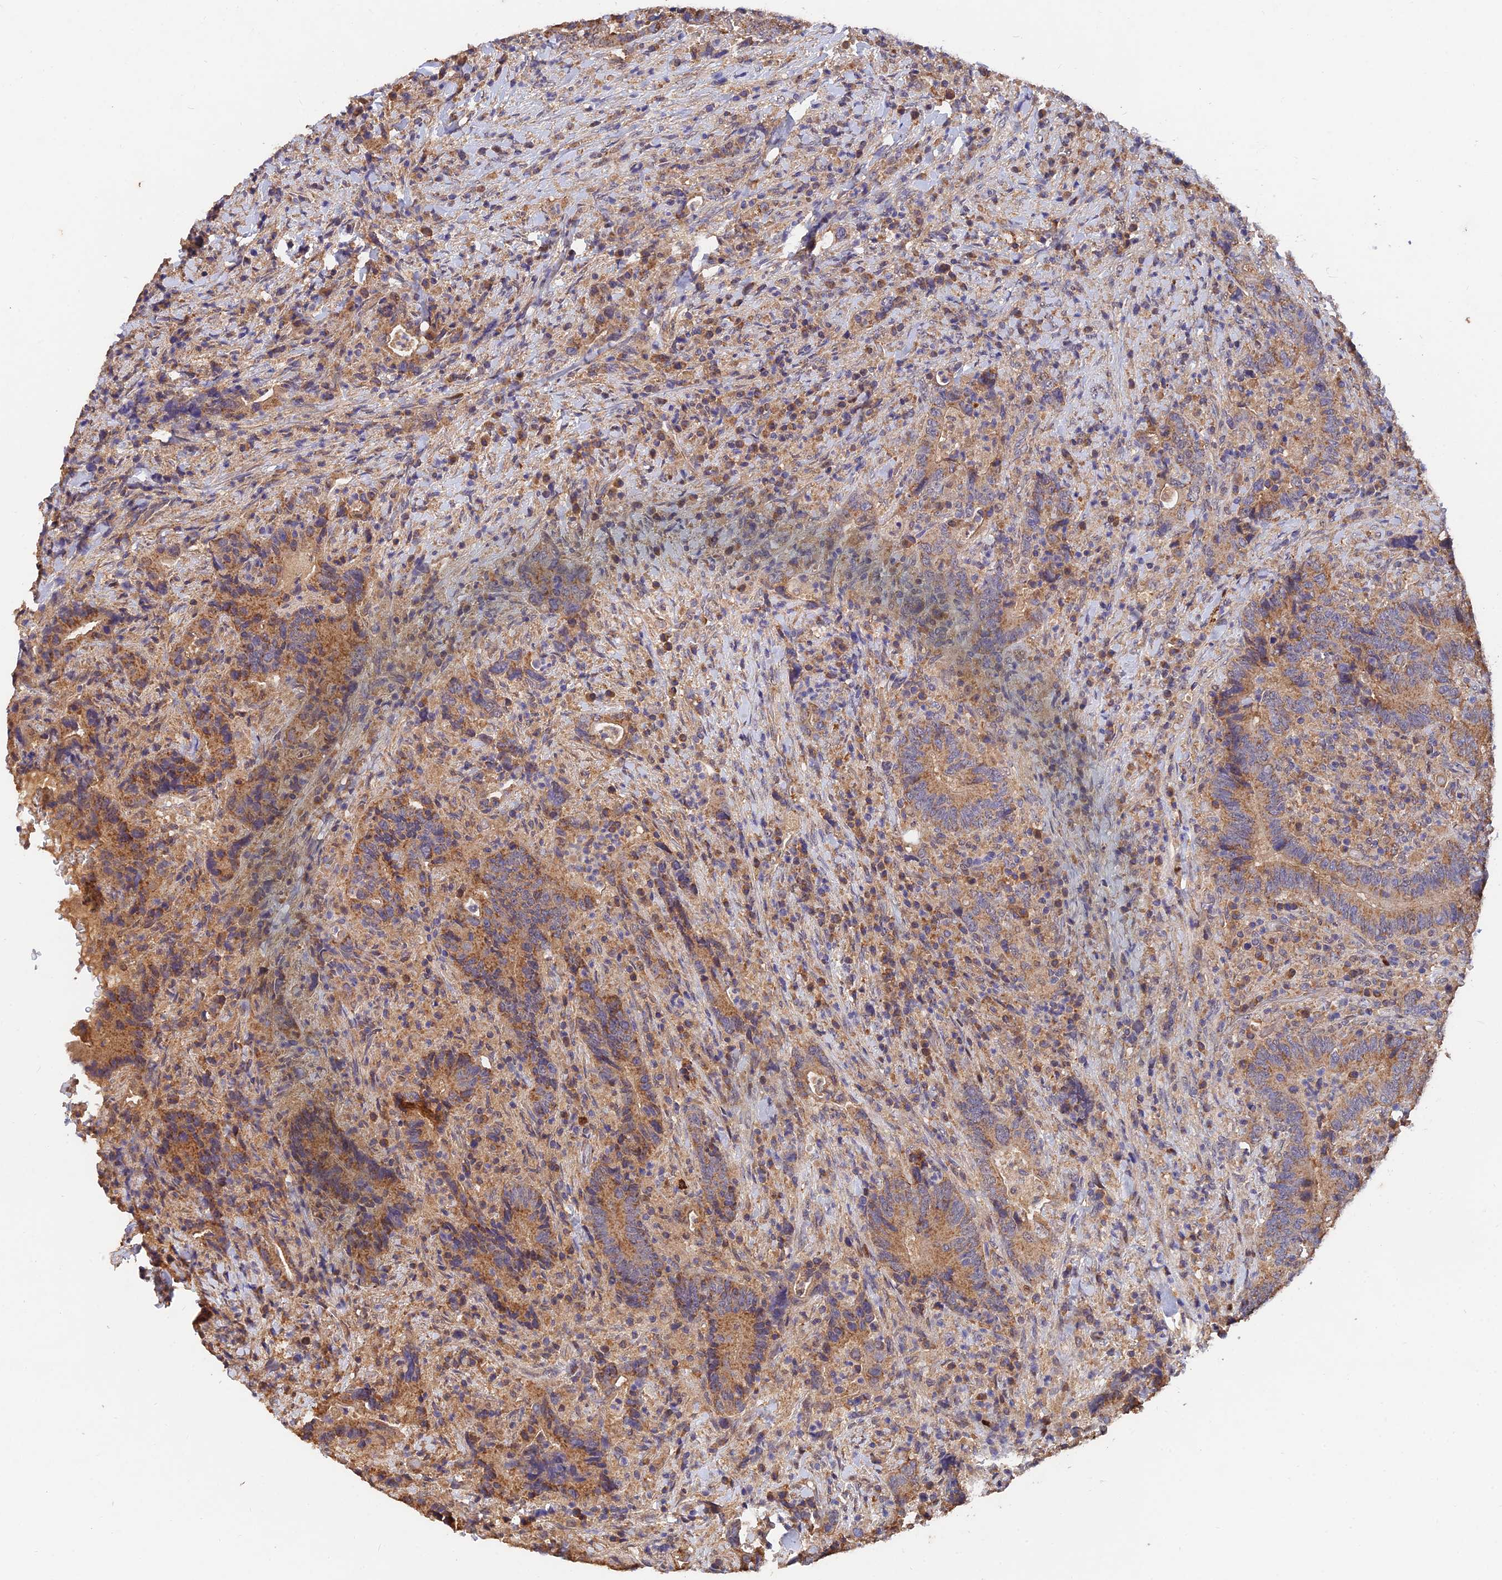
{"staining": {"intensity": "moderate", "quantity": ">75%", "location": "cytoplasmic/membranous"}, "tissue": "colorectal cancer", "cell_type": "Tumor cells", "image_type": "cancer", "snomed": [{"axis": "morphology", "description": "Adenocarcinoma, NOS"}, {"axis": "topography", "description": "Colon"}], "caption": "High-magnification brightfield microscopy of colorectal cancer (adenocarcinoma) stained with DAB (3,3'-diaminobenzidine) (brown) and counterstained with hematoxylin (blue). tumor cells exhibit moderate cytoplasmic/membranous staining is identified in approximately>75% of cells.", "gene": "SLC38A11", "patient": {"sex": "female", "age": 75}}